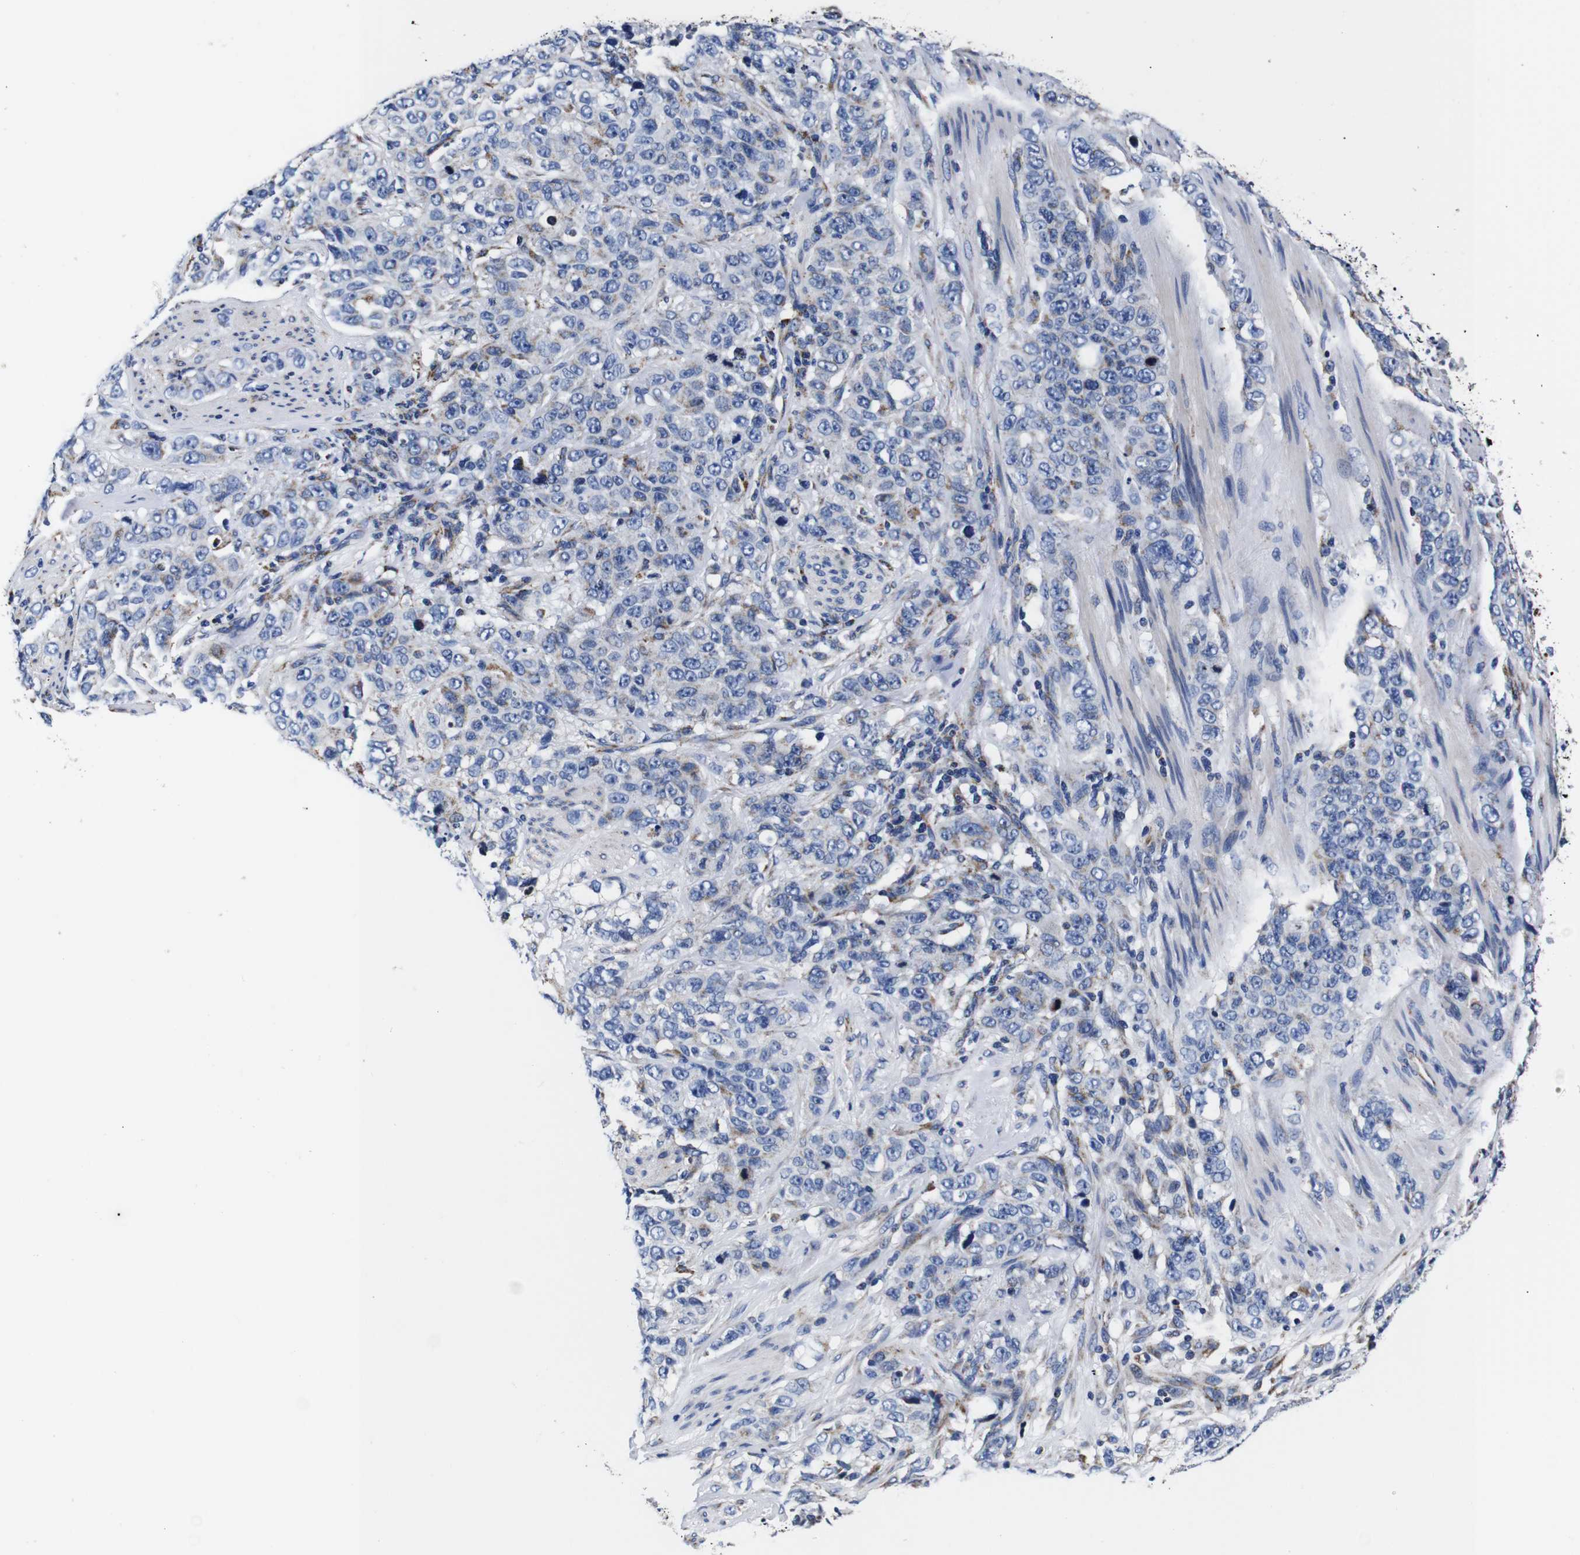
{"staining": {"intensity": "negative", "quantity": "none", "location": "none"}, "tissue": "stomach cancer", "cell_type": "Tumor cells", "image_type": "cancer", "snomed": [{"axis": "morphology", "description": "Adenocarcinoma, NOS"}, {"axis": "topography", "description": "Stomach"}], "caption": "The micrograph shows no significant expression in tumor cells of adenocarcinoma (stomach).", "gene": "FKBP9", "patient": {"sex": "male", "age": 48}}